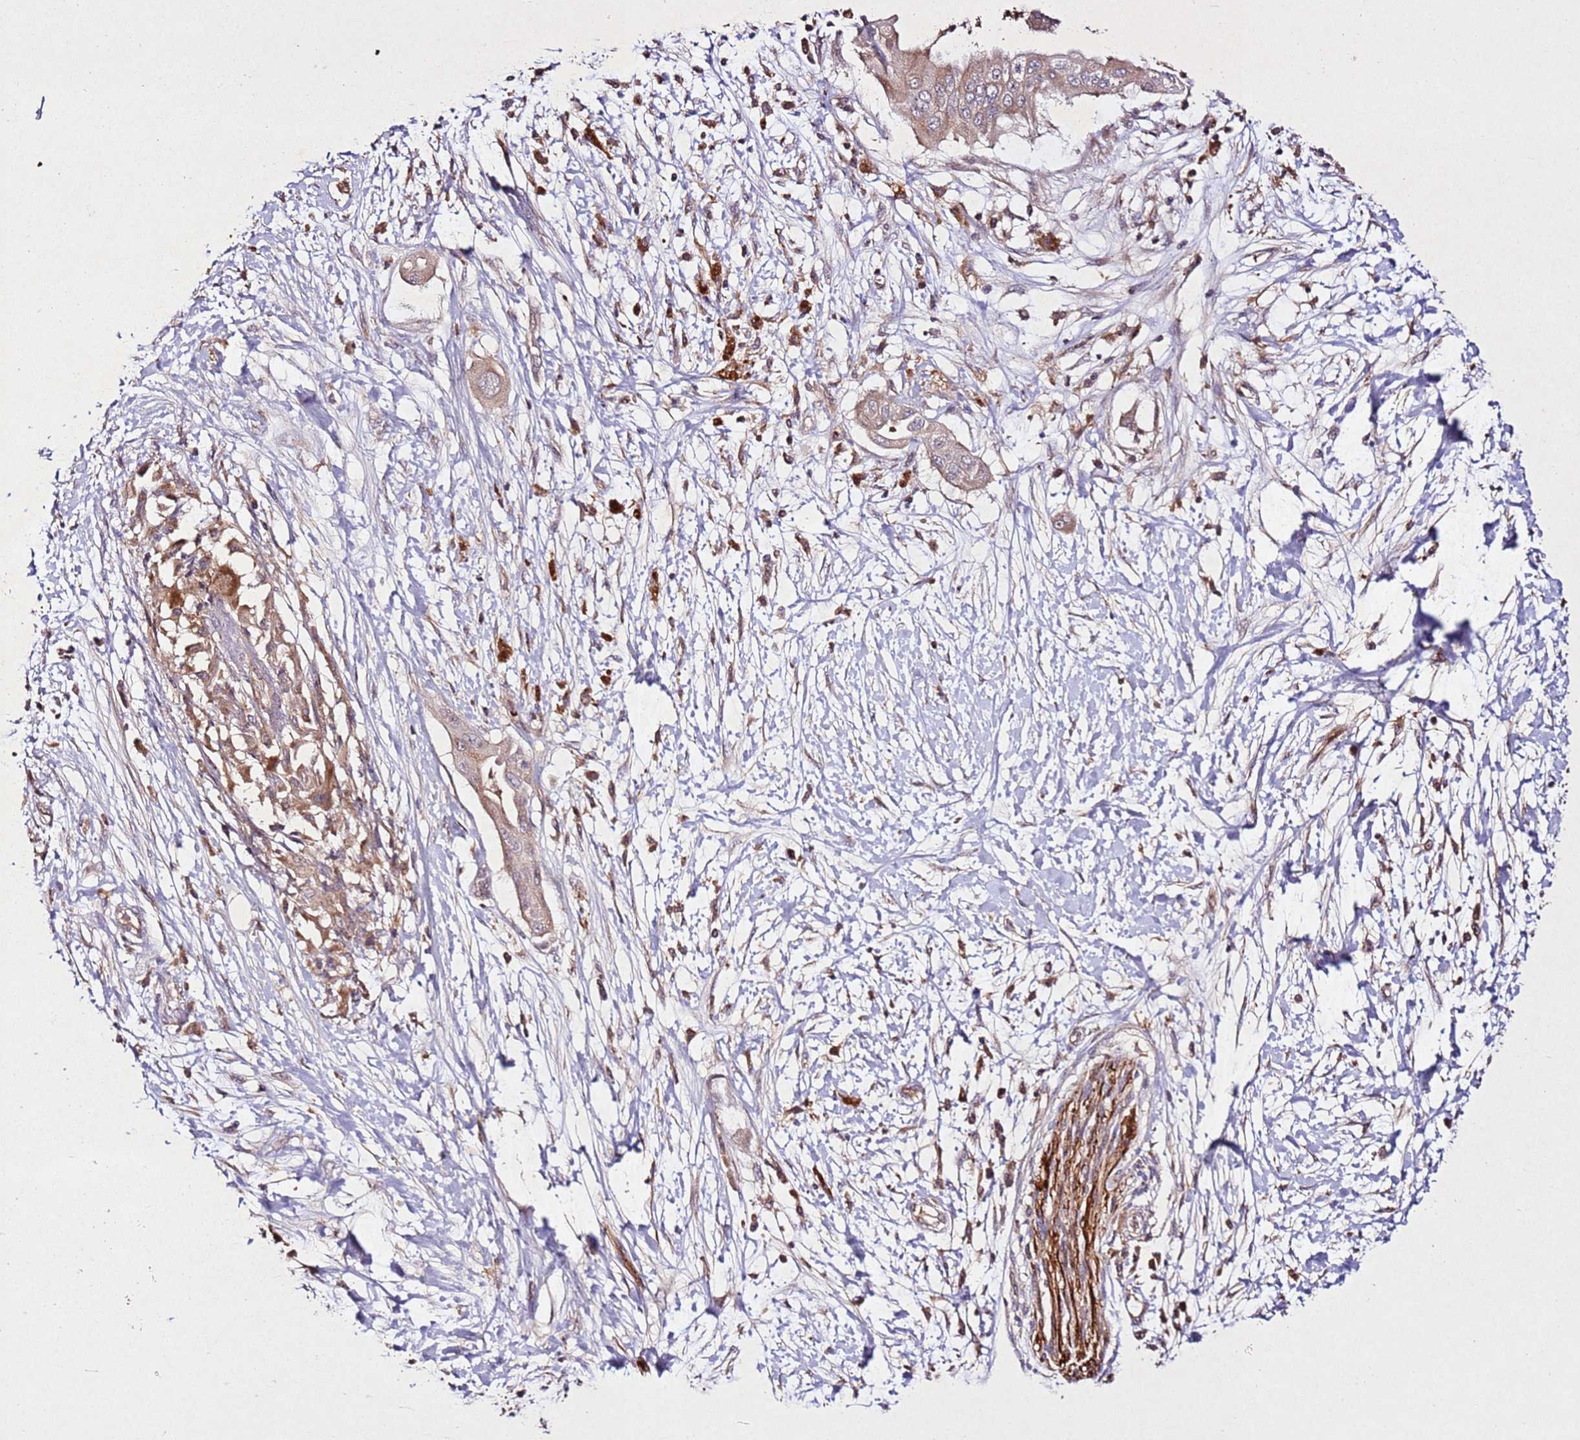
{"staining": {"intensity": "weak", "quantity": ">75%", "location": "cytoplasmic/membranous"}, "tissue": "pancreatic cancer", "cell_type": "Tumor cells", "image_type": "cancer", "snomed": [{"axis": "morphology", "description": "Adenocarcinoma, NOS"}, {"axis": "topography", "description": "Pancreas"}], "caption": "Pancreatic cancer (adenocarcinoma) stained with DAB (3,3'-diaminobenzidine) IHC exhibits low levels of weak cytoplasmic/membranous expression in about >75% of tumor cells.", "gene": "PTMA", "patient": {"sex": "male", "age": 68}}